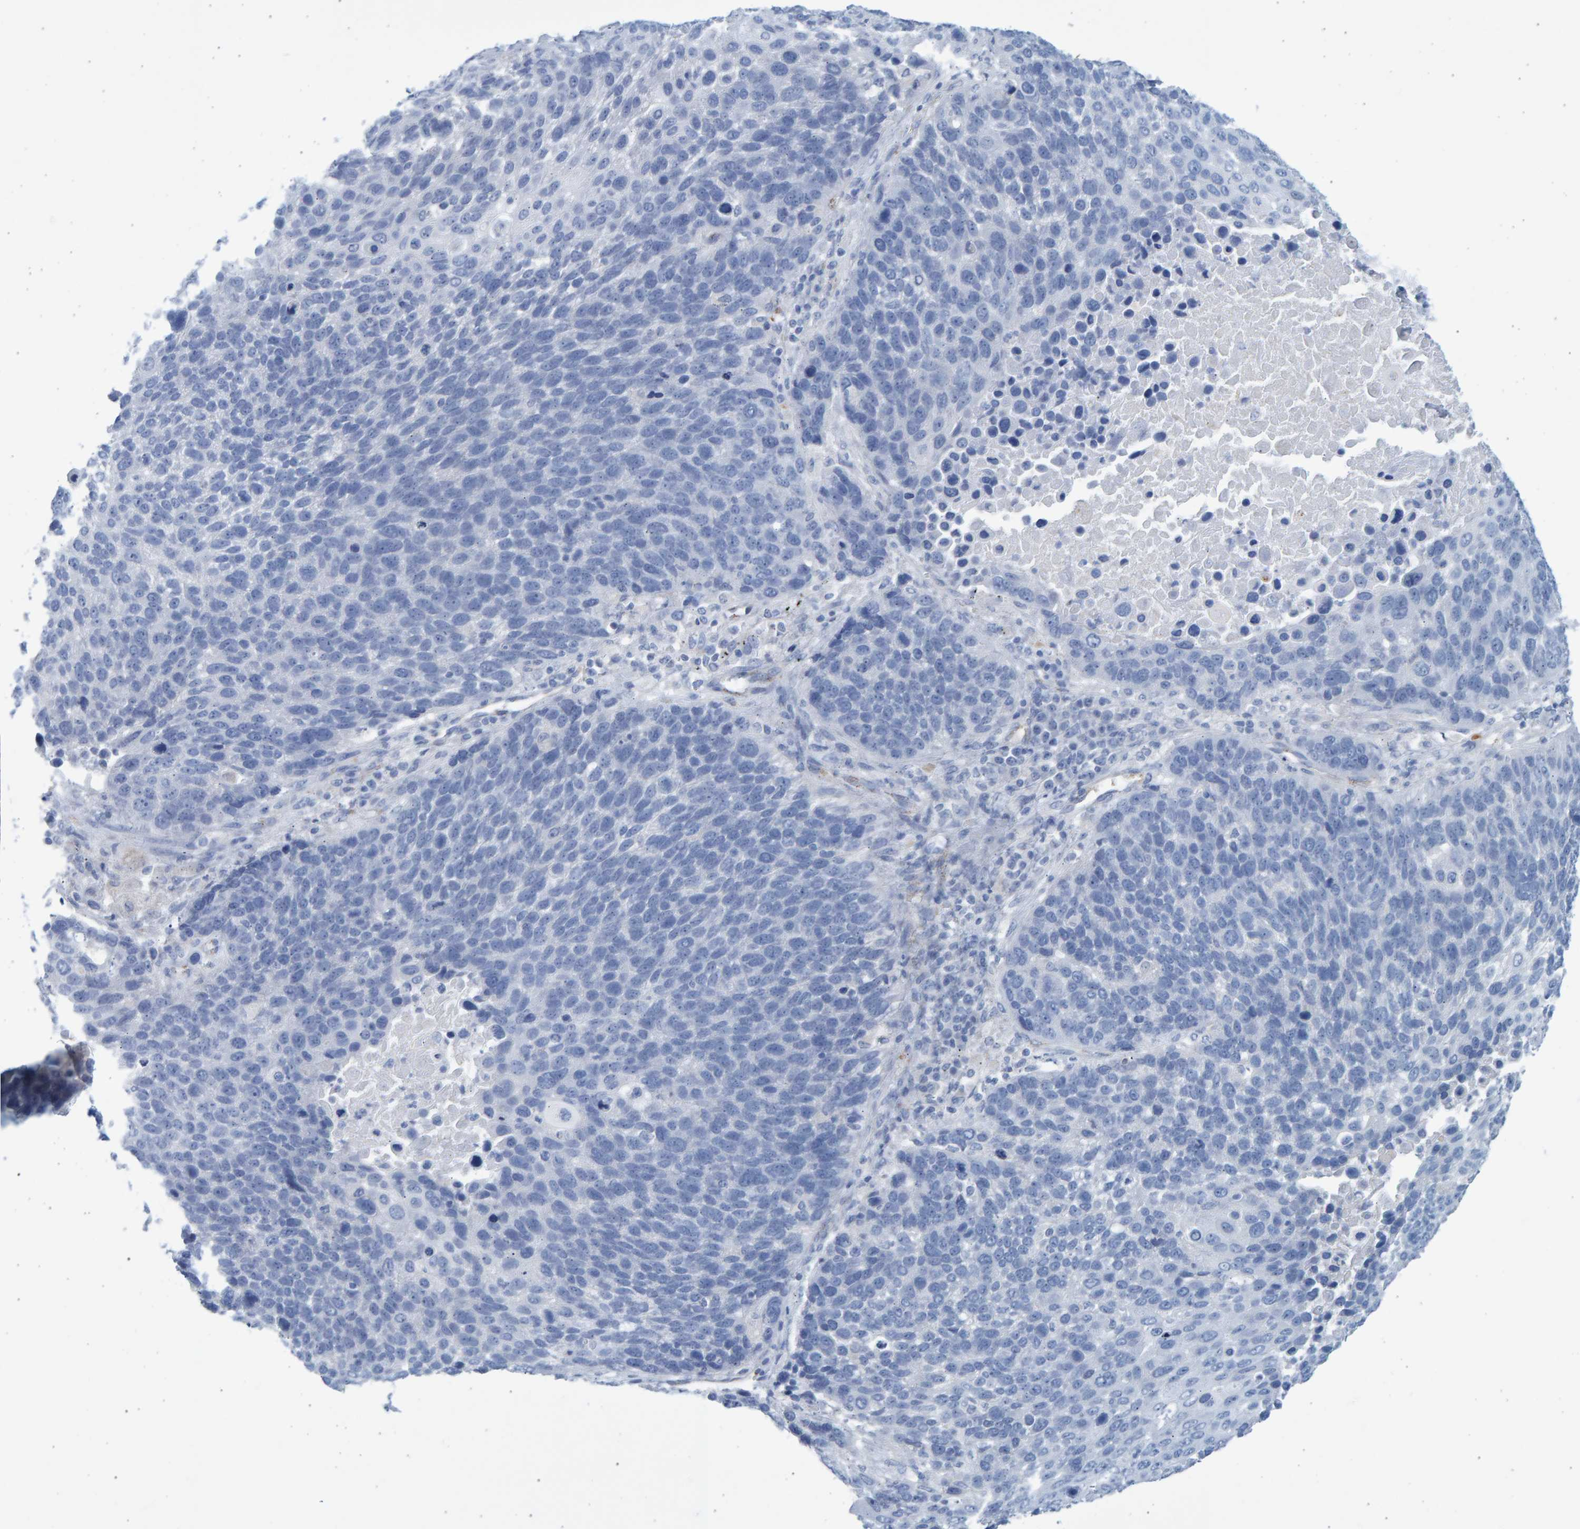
{"staining": {"intensity": "negative", "quantity": "none", "location": "none"}, "tissue": "lung cancer", "cell_type": "Tumor cells", "image_type": "cancer", "snomed": [{"axis": "morphology", "description": "Squamous cell carcinoma, NOS"}, {"axis": "topography", "description": "Lung"}], "caption": "DAB (3,3'-diaminobenzidine) immunohistochemical staining of human lung squamous cell carcinoma demonstrates no significant positivity in tumor cells.", "gene": "SLC34A3", "patient": {"sex": "male", "age": 66}}